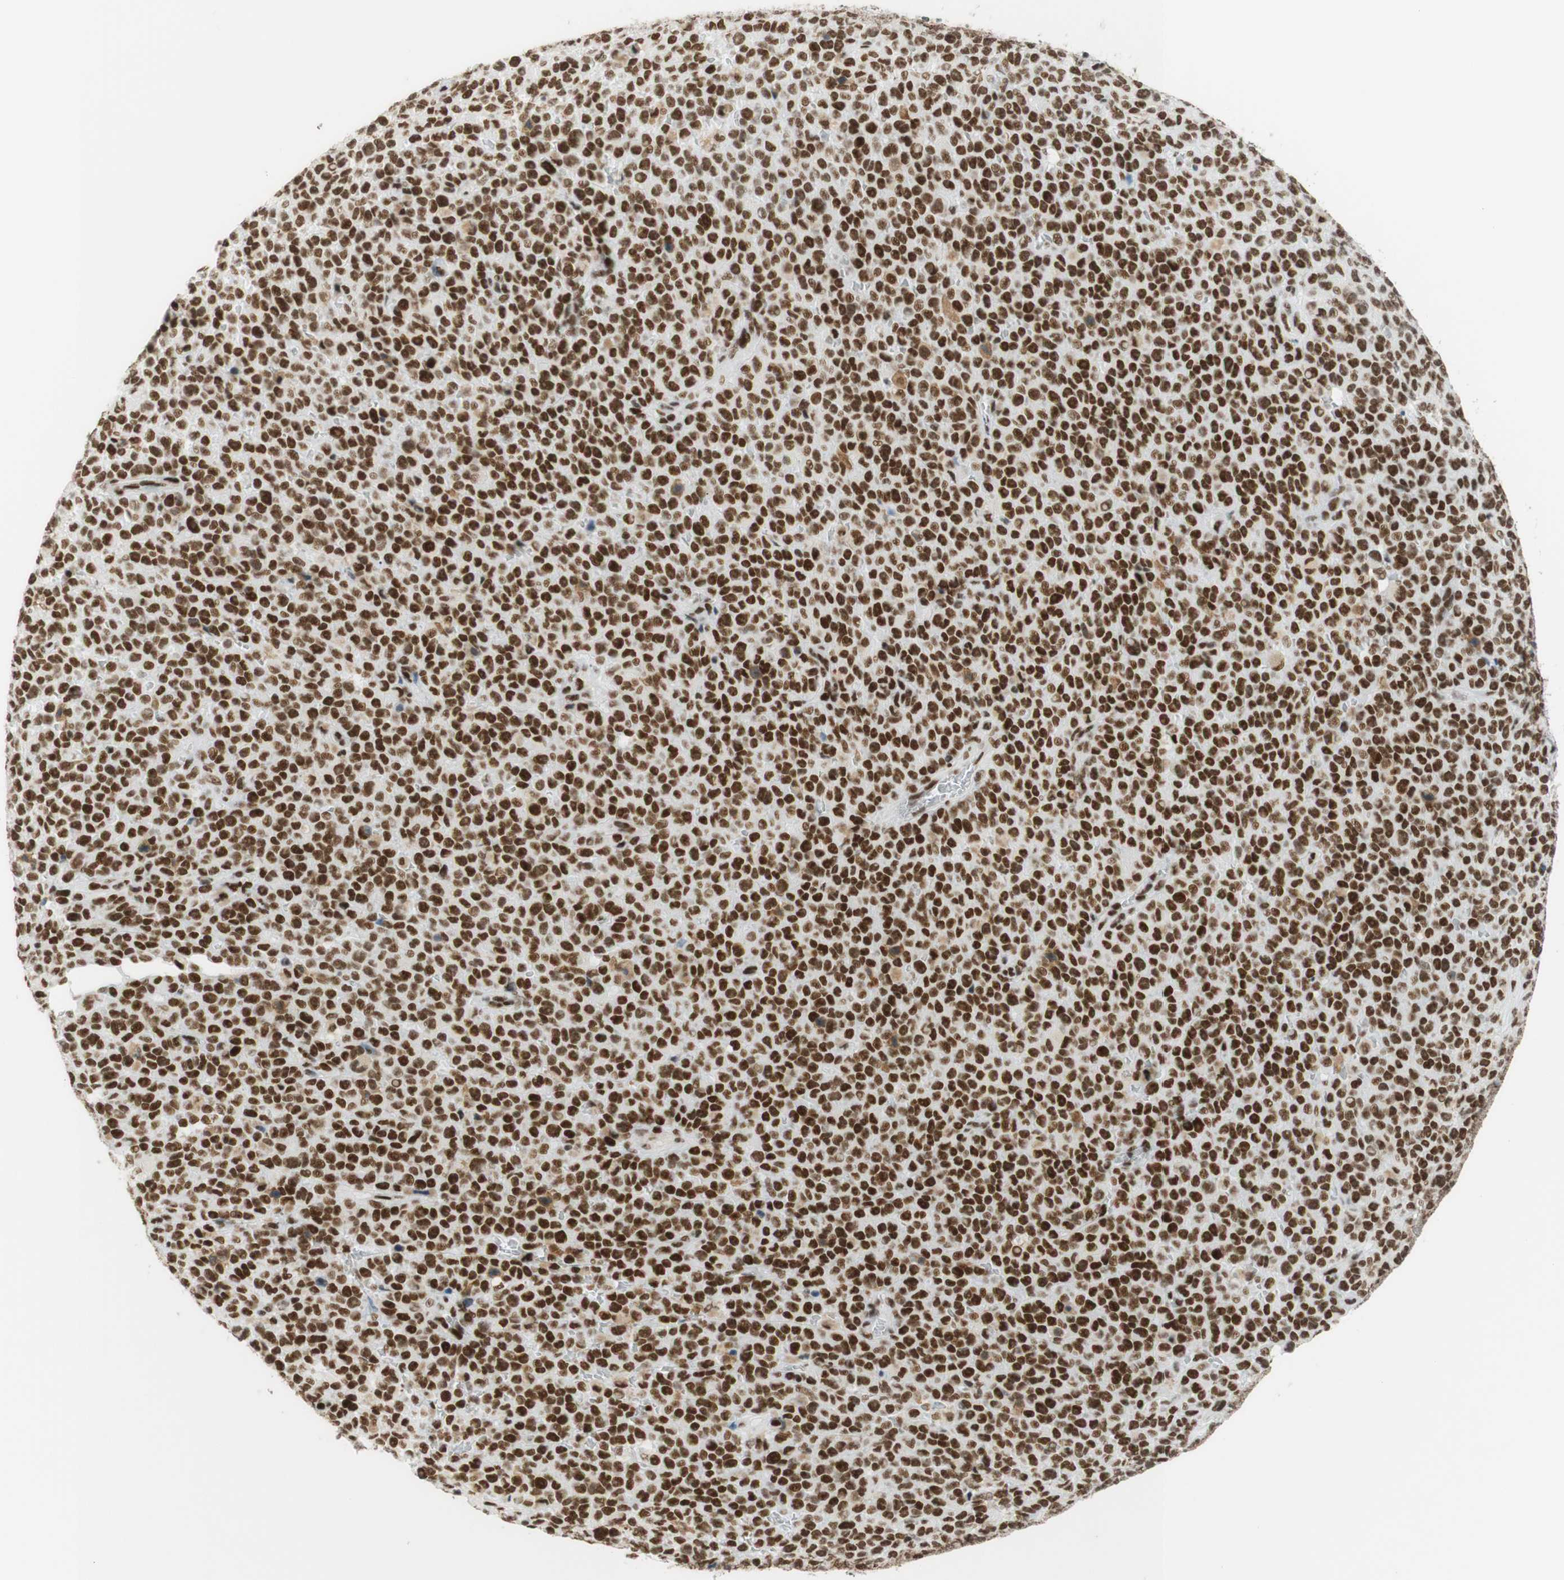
{"staining": {"intensity": "moderate", "quantity": ">75%", "location": "nuclear"}, "tissue": "melanoma", "cell_type": "Tumor cells", "image_type": "cancer", "snomed": [{"axis": "morphology", "description": "Malignant melanoma, NOS"}, {"axis": "topography", "description": "Skin"}], "caption": "There is medium levels of moderate nuclear positivity in tumor cells of melanoma, as demonstrated by immunohistochemical staining (brown color).", "gene": "RNF20", "patient": {"sex": "female", "age": 82}}